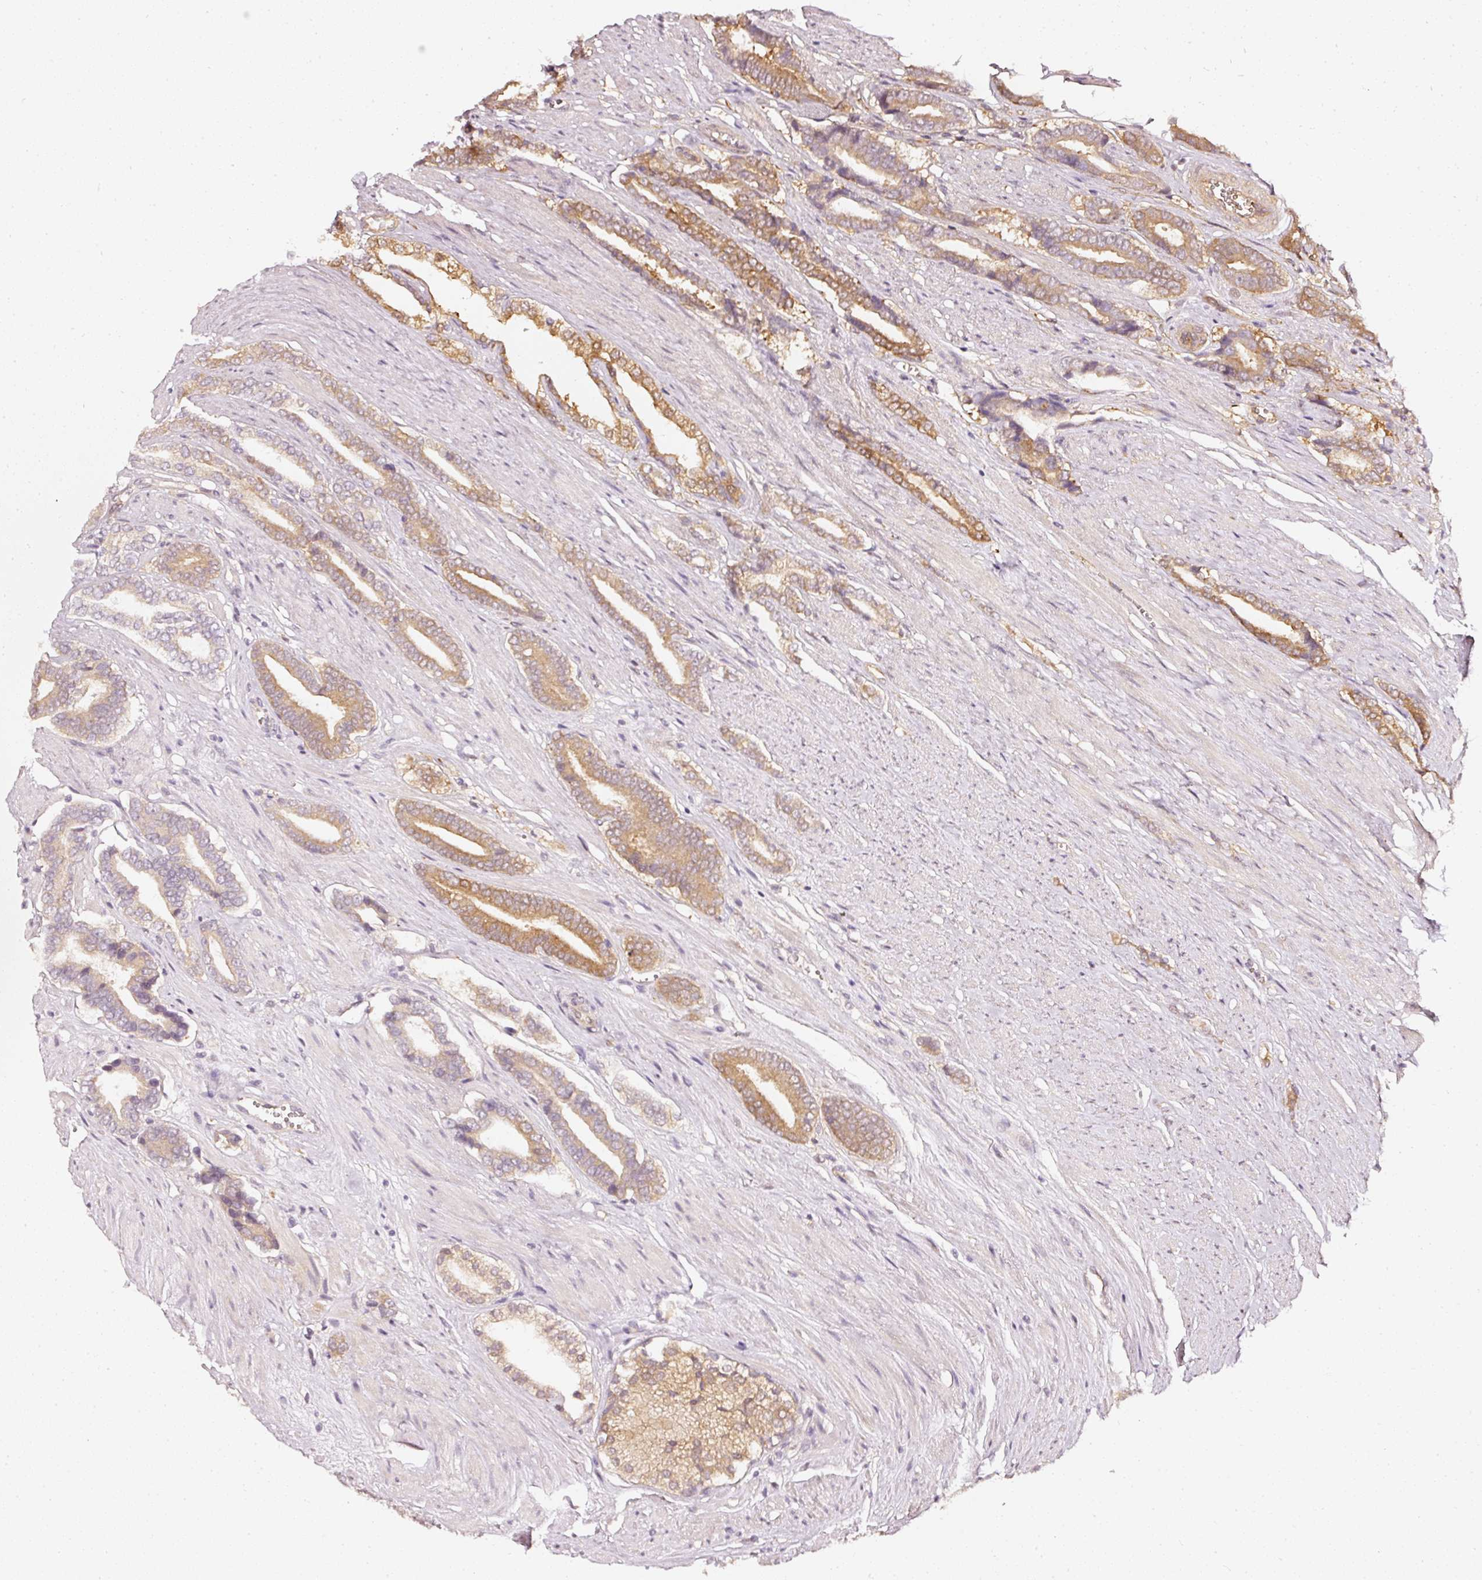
{"staining": {"intensity": "strong", "quantity": ">75%", "location": "cytoplasmic/membranous"}, "tissue": "prostate cancer", "cell_type": "Tumor cells", "image_type": "cancer", "snomed": [{"axis": "morphology", "description": "Adenocarcinoma, NOS"}, {"axis": "topography", "description": "Prostate and seminal vesicle, NOS"}], "caption": "A histopathology image showing strong cytoplasmic/membranous positivity in about >75% of tumor cells in adenocarcinoma (prostate), as visualized by brown immunohistochemical staining.", "gene": "ASMTL", "patient": {"sex": "male", "age": 76}}